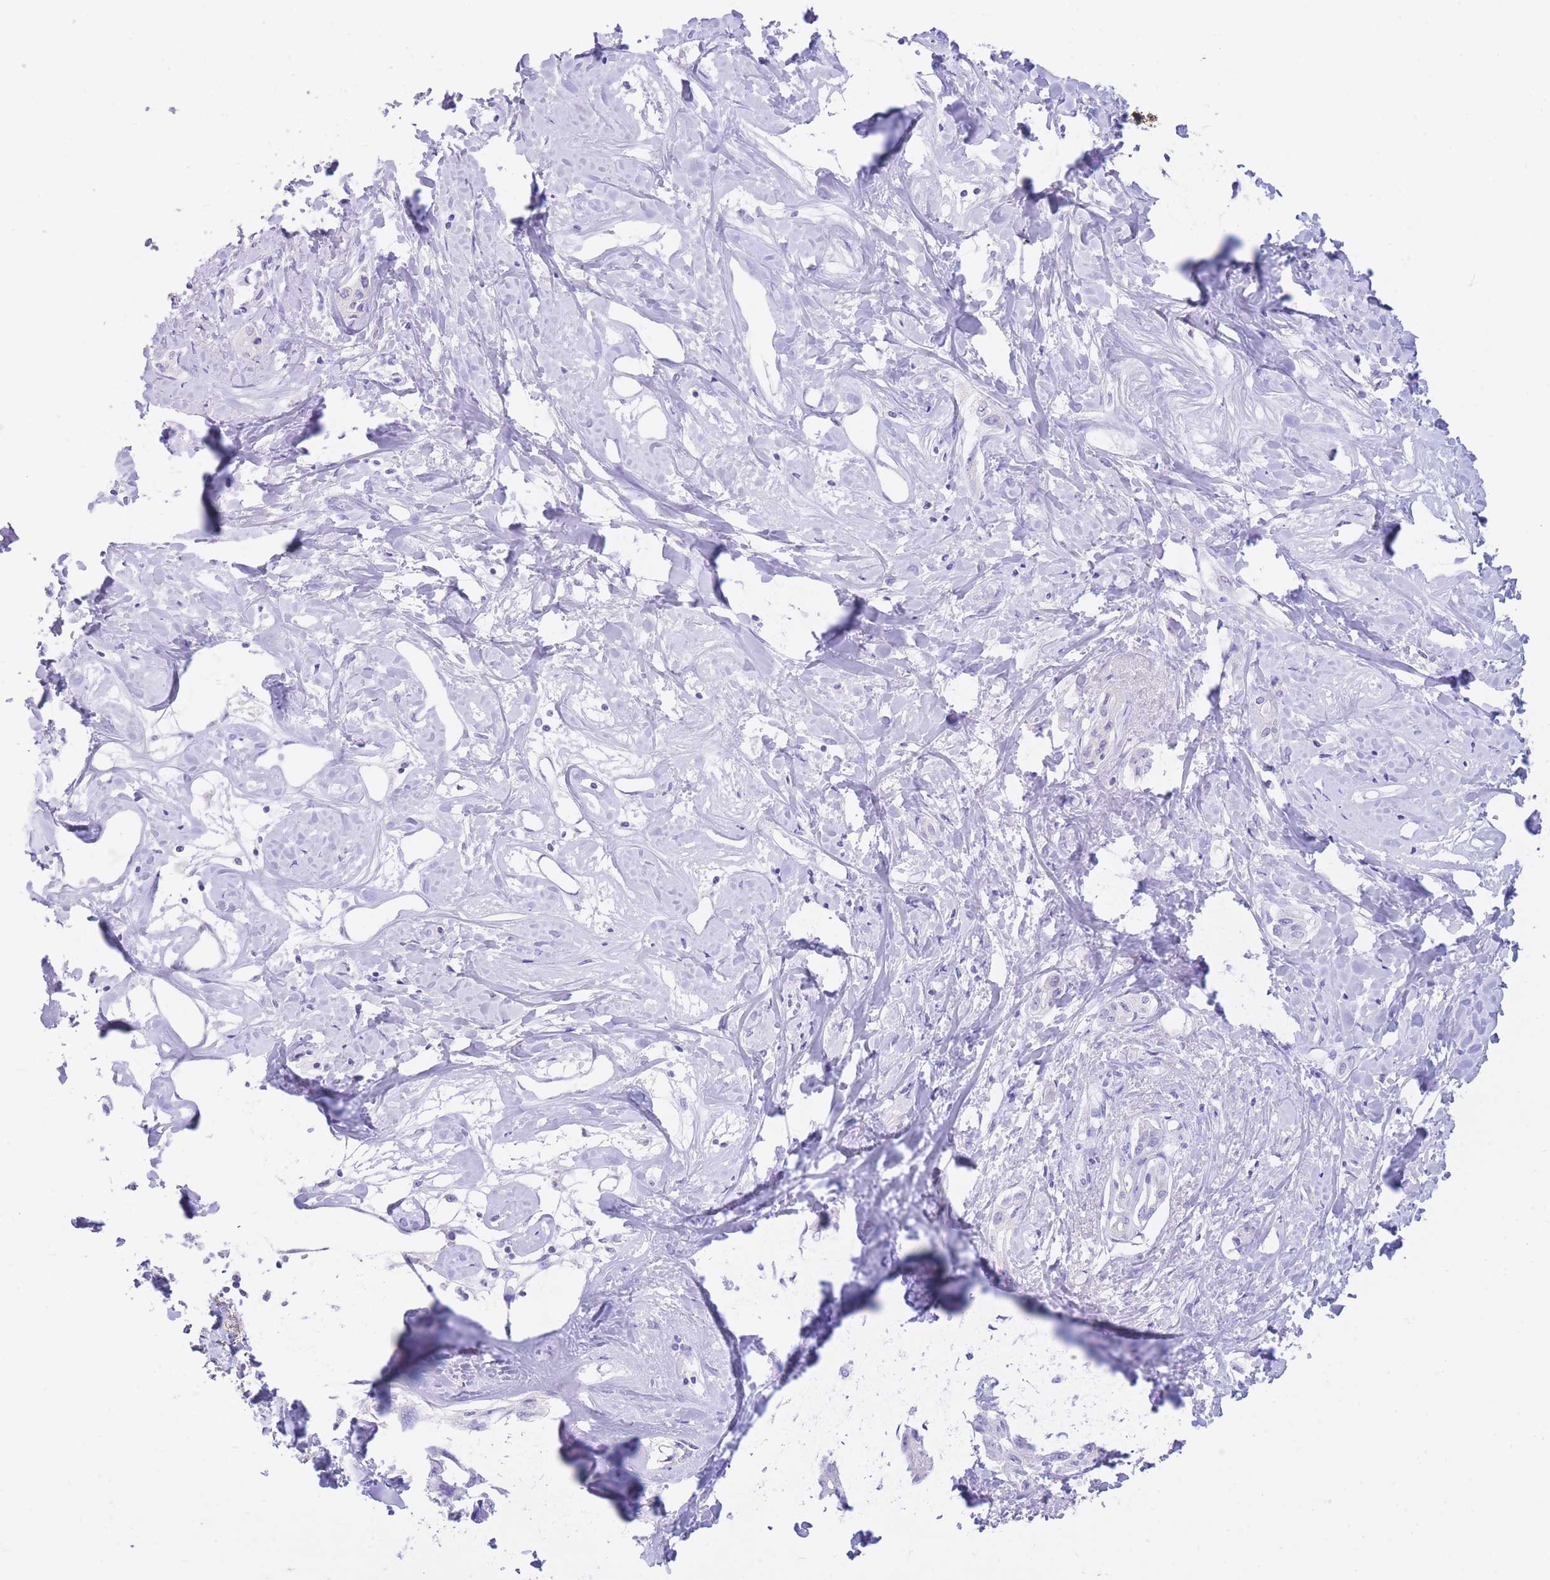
{"staining": {"intensity": "negative", "quantity": "none", "location": "none"}, "tissue": "liver cancer", "cell_type": "Tumor cells", "image_type": "cancer", "snomed": [{"axis": "morphology", "description": "Cholangiocarcinoma"}, {"axis": "topography", "description": "Liver"}], "caption": "A photomicrograph of liver cancer (cholangiocarcinoma) stained for a protein displays no brown staining in tumor cells. (DAB (3,3'-diaminobenzidine) immunohistochemistry, high magnification).", "gene": "SULT1A1", "patient": {"sex": "male", "age": 59}}